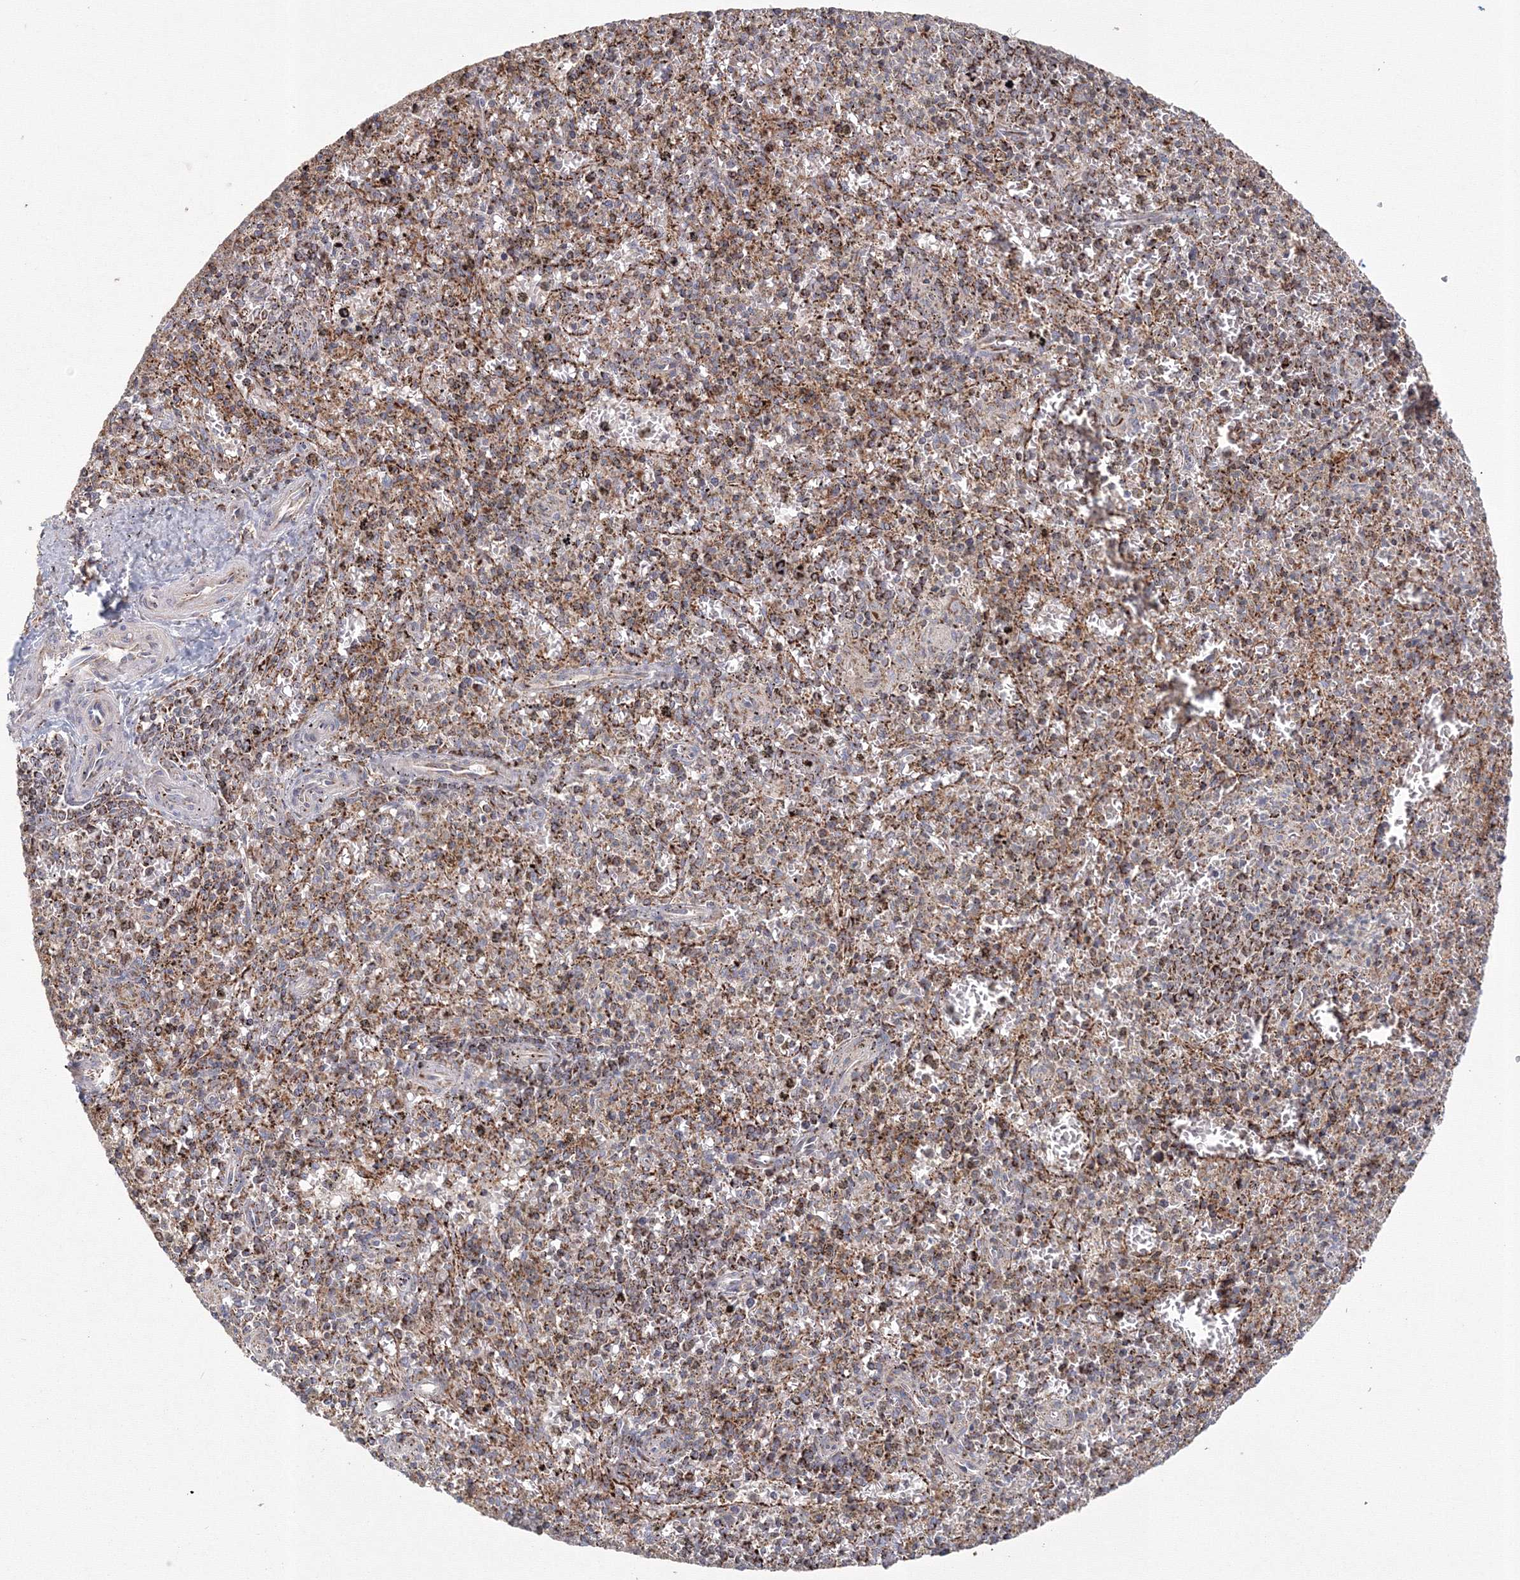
{"staining": {"intensity": "moderate", "quantity": ">75%", "location": "cytoplasmic/membranous"}, "tissue": "spleen", "cell_type": "Cells in red pulp", "image_type": "normal", "snomed": [{"axis": "morphology", "description": "Normal tissue, NOS"}, {"axis": "topography", "description": "Spleen"}], "caption": "Unremarkable spleen reveals moderate cytoplasmic/membranous expression in about >75% of cells in red pulp.", "gene": "GRPEL1", "patient": {"sex": "male", "age": 72}}